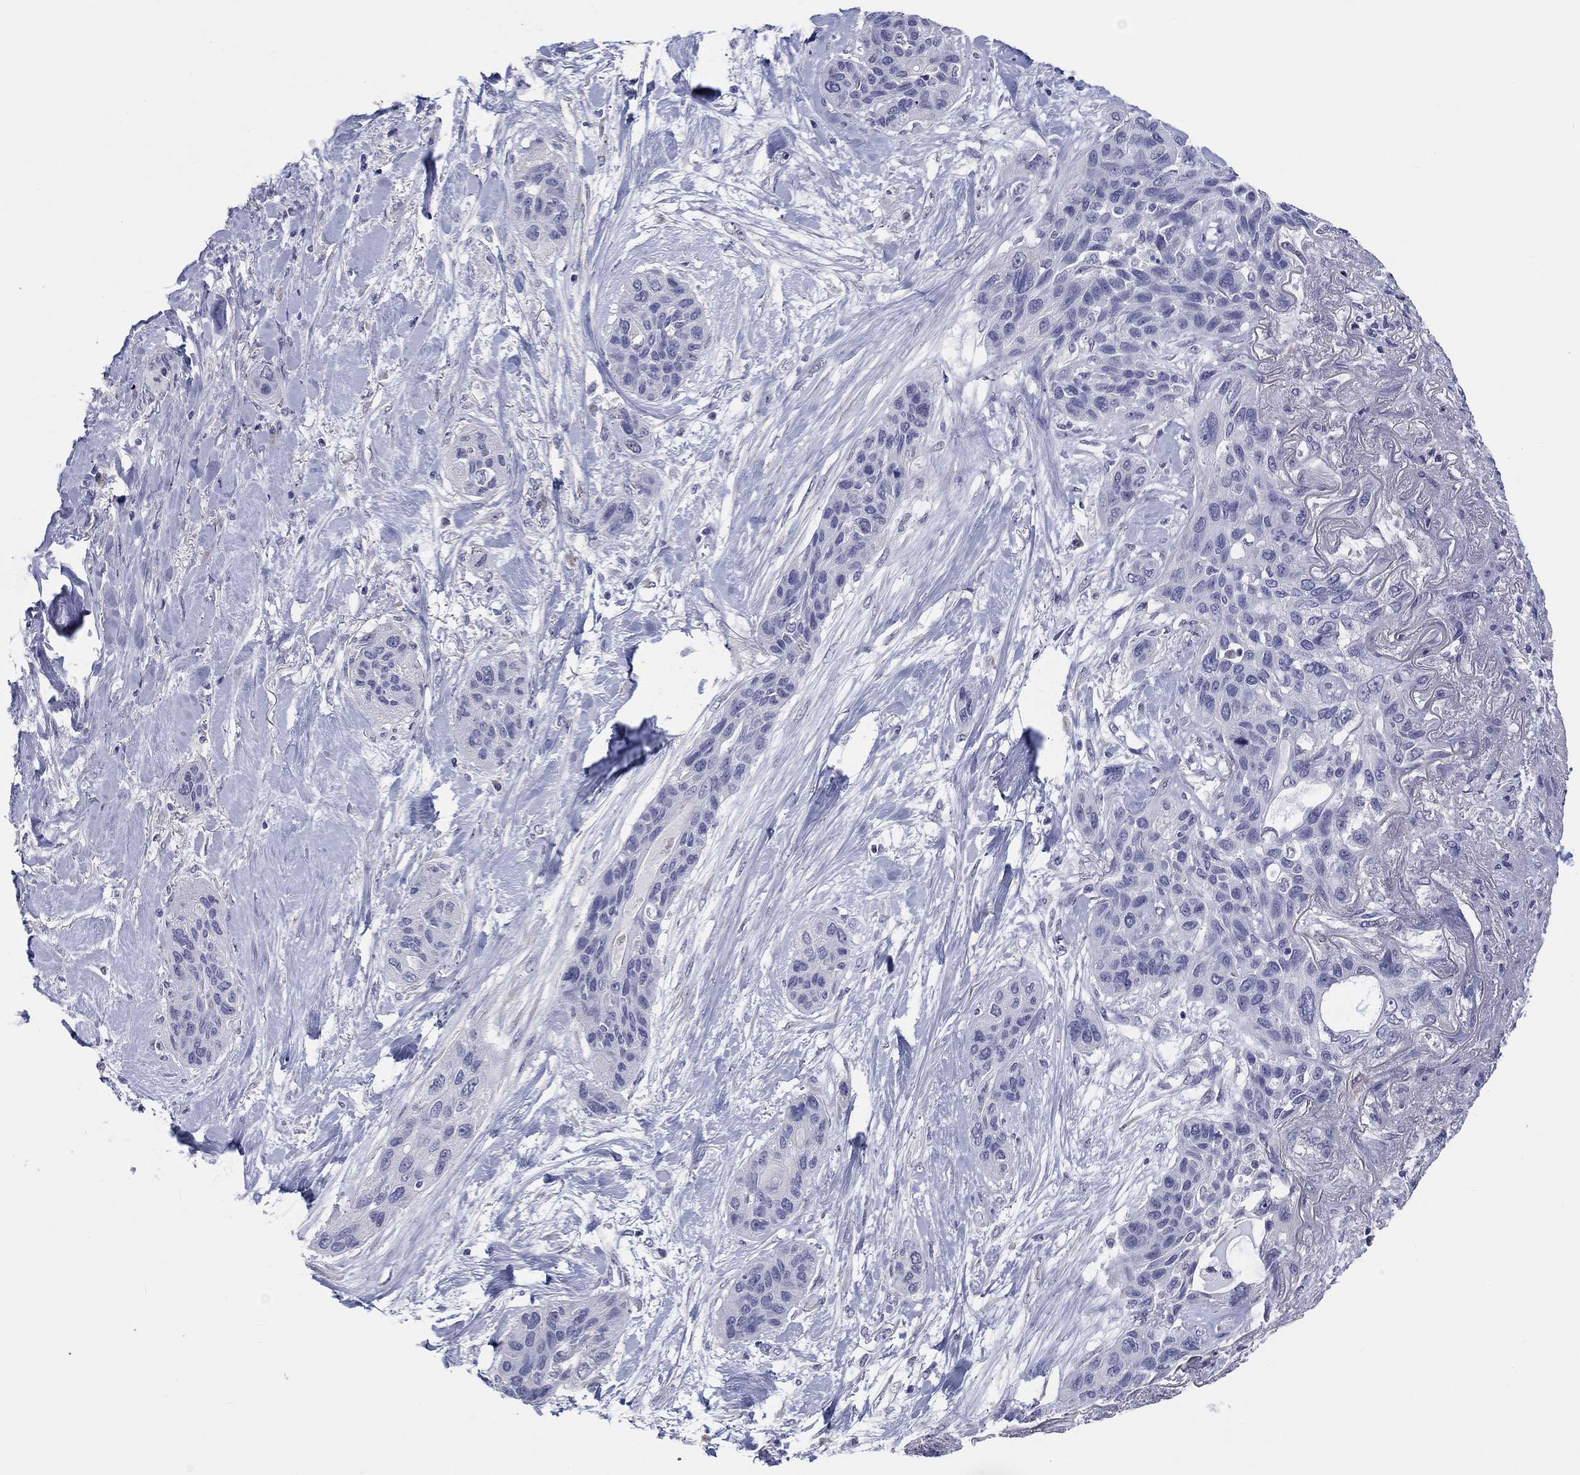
{"staining": {"intensity": "negative", "quantity": "none", "location": "none"}, "tissue": "lung cancer", "cell_type": "Tumor cells", "image_type": "cancer", "snomed": [{"axis": "morphology", "description": "Squamous cell carcinoma, NOS"}, {"axis": "topography", "description": "Lung"}], "caption": "DAB (3,3'-diaminobenzidine) immunohistochemical staining of human lung squamous cell carcinoma reveals no significant positivity in tumor cells. Nuclei are stained in blue.", "gene": "LRRC4C", "patient": {"sex": "female", "age": 70}}